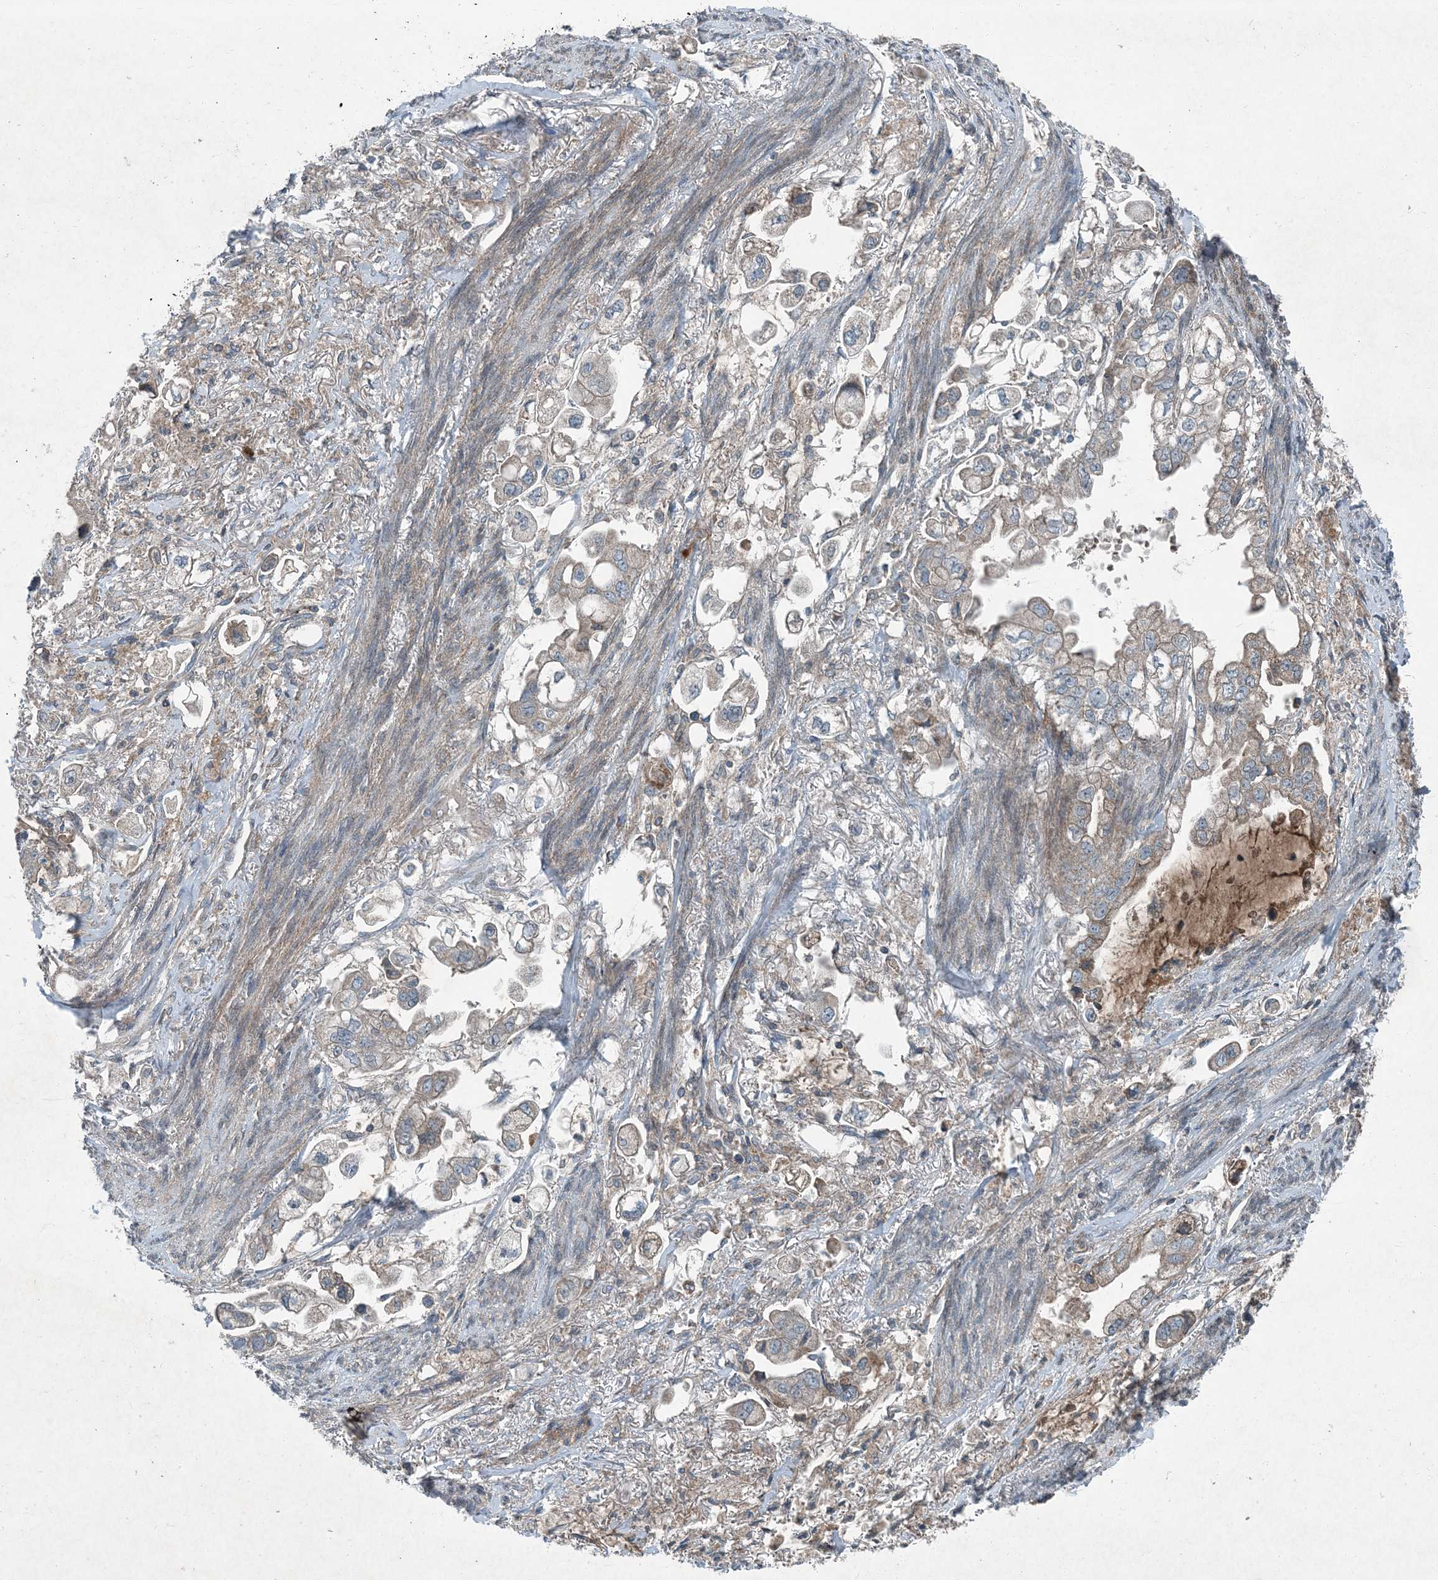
{"staining": {"intensity": "weak", "quantity": "<25%", "location": "cytoplasmic/membranous"}, "tissue": "stomach cancer", "cell_type": "Tumor cells", "image_type": "cancer", "snomed": [{"axis": "morphology", "description": "Adenocarcinoma, NOS"}, {"axis": "topography", "description": "Stomach"}], "caption": "DAB immunohistochemical staining of human stomach adenocarcinoma reveals no significant expression in tumor cells.", "gene": "APOM", "patient": {"sex": "male", "age": 62}}